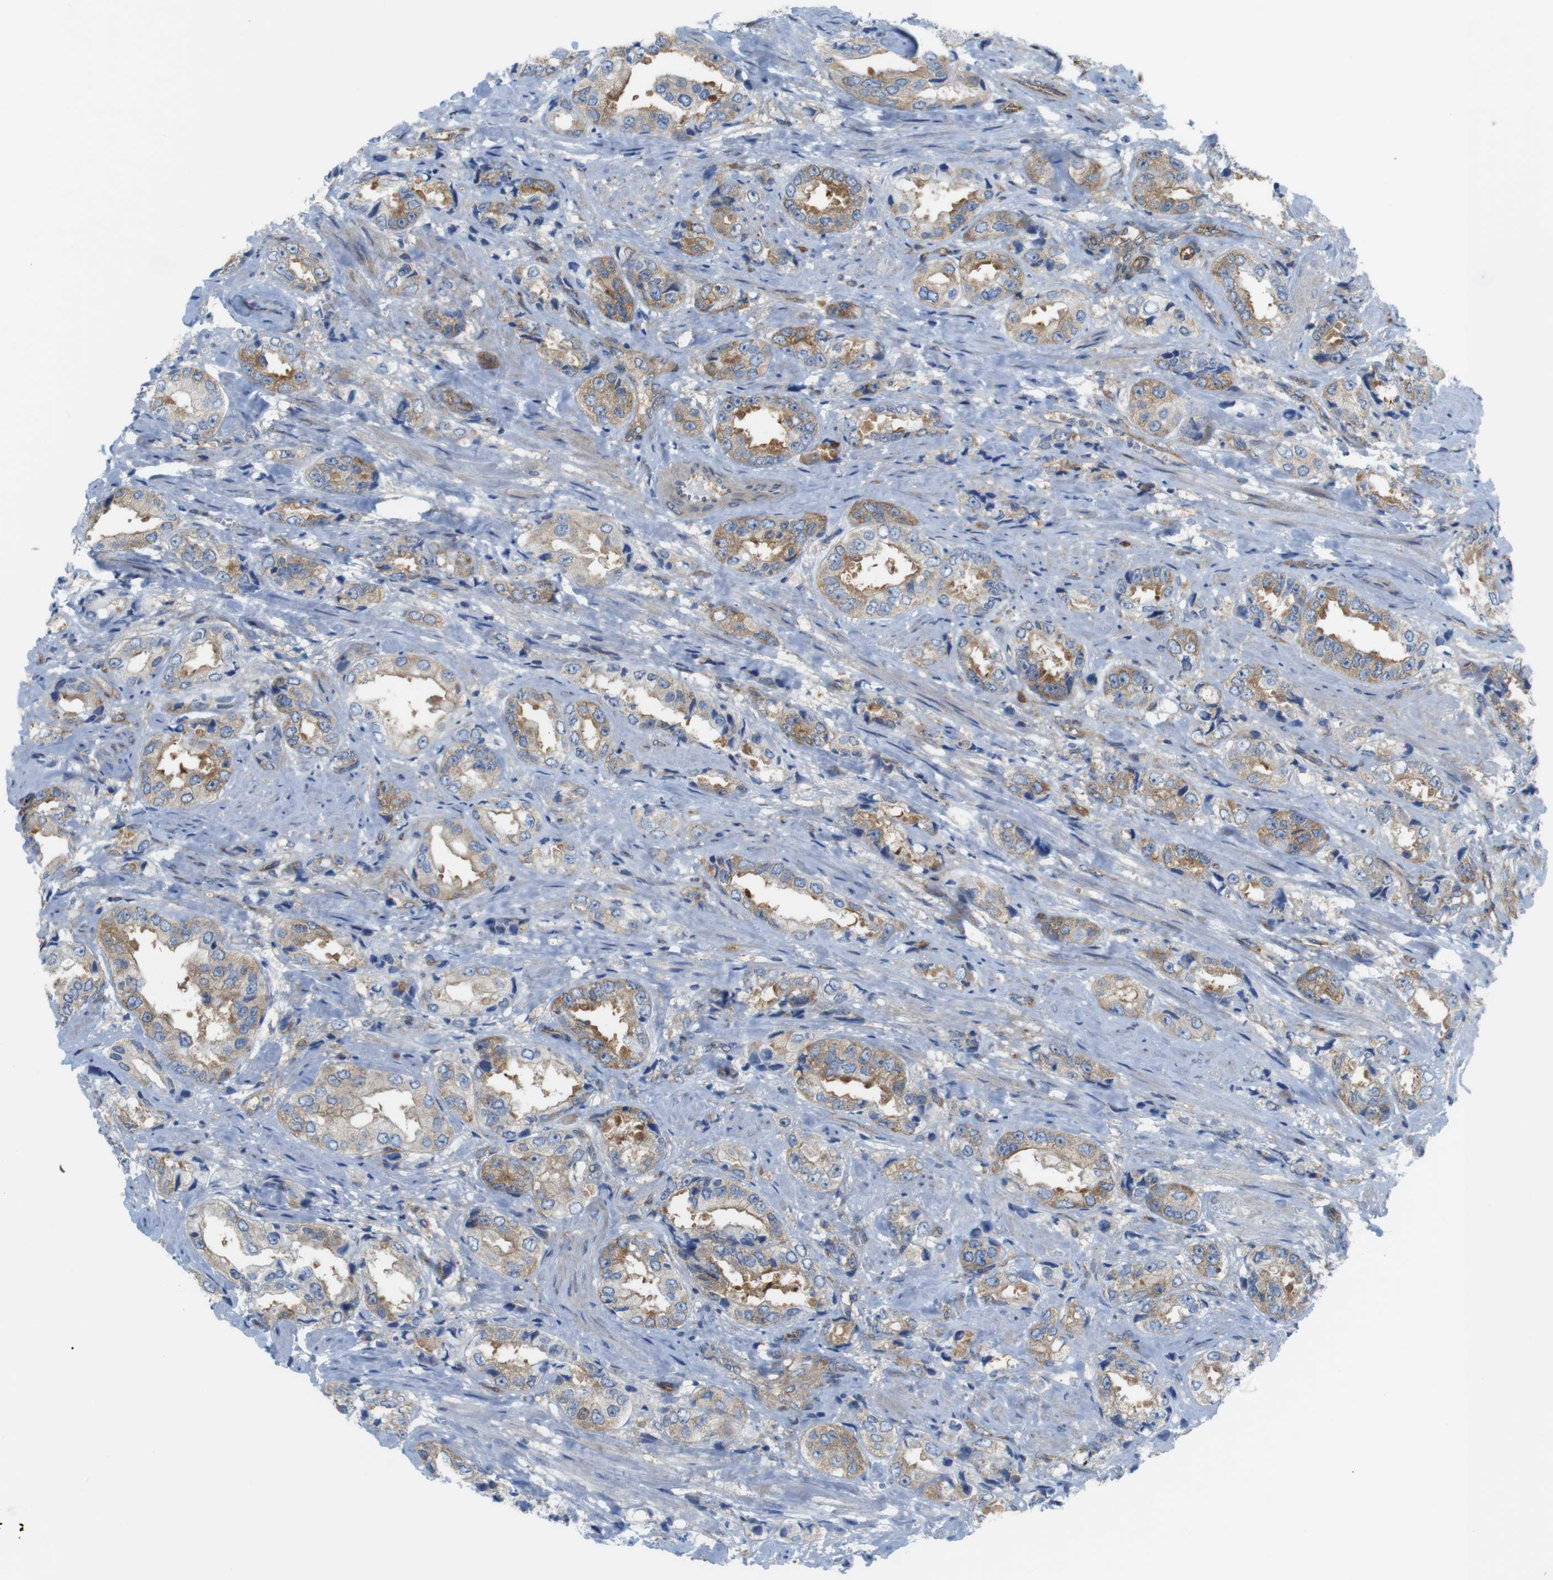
{"staining": {"intensity": "moderate", "quantity": ">75%", "location": "cytoplasmic/membranous"}, "tissue": "prostate cancer", "cell_type": "Tumor cells", "image_type": "cancer", "snomed": [{"axis": "morphology", "description": "Adenocarcinoma, High grade"}, {"axis": "topography", "description": "Prostate"}], "caption": "Protein staining exhibits moderate cytoplasmic/membranous staining in about >75% of tumor cells in high-grade adenocarcinoma (prostate).", "gene": "DIAPH2", "patient": {"sex": "male", "age": 61}}